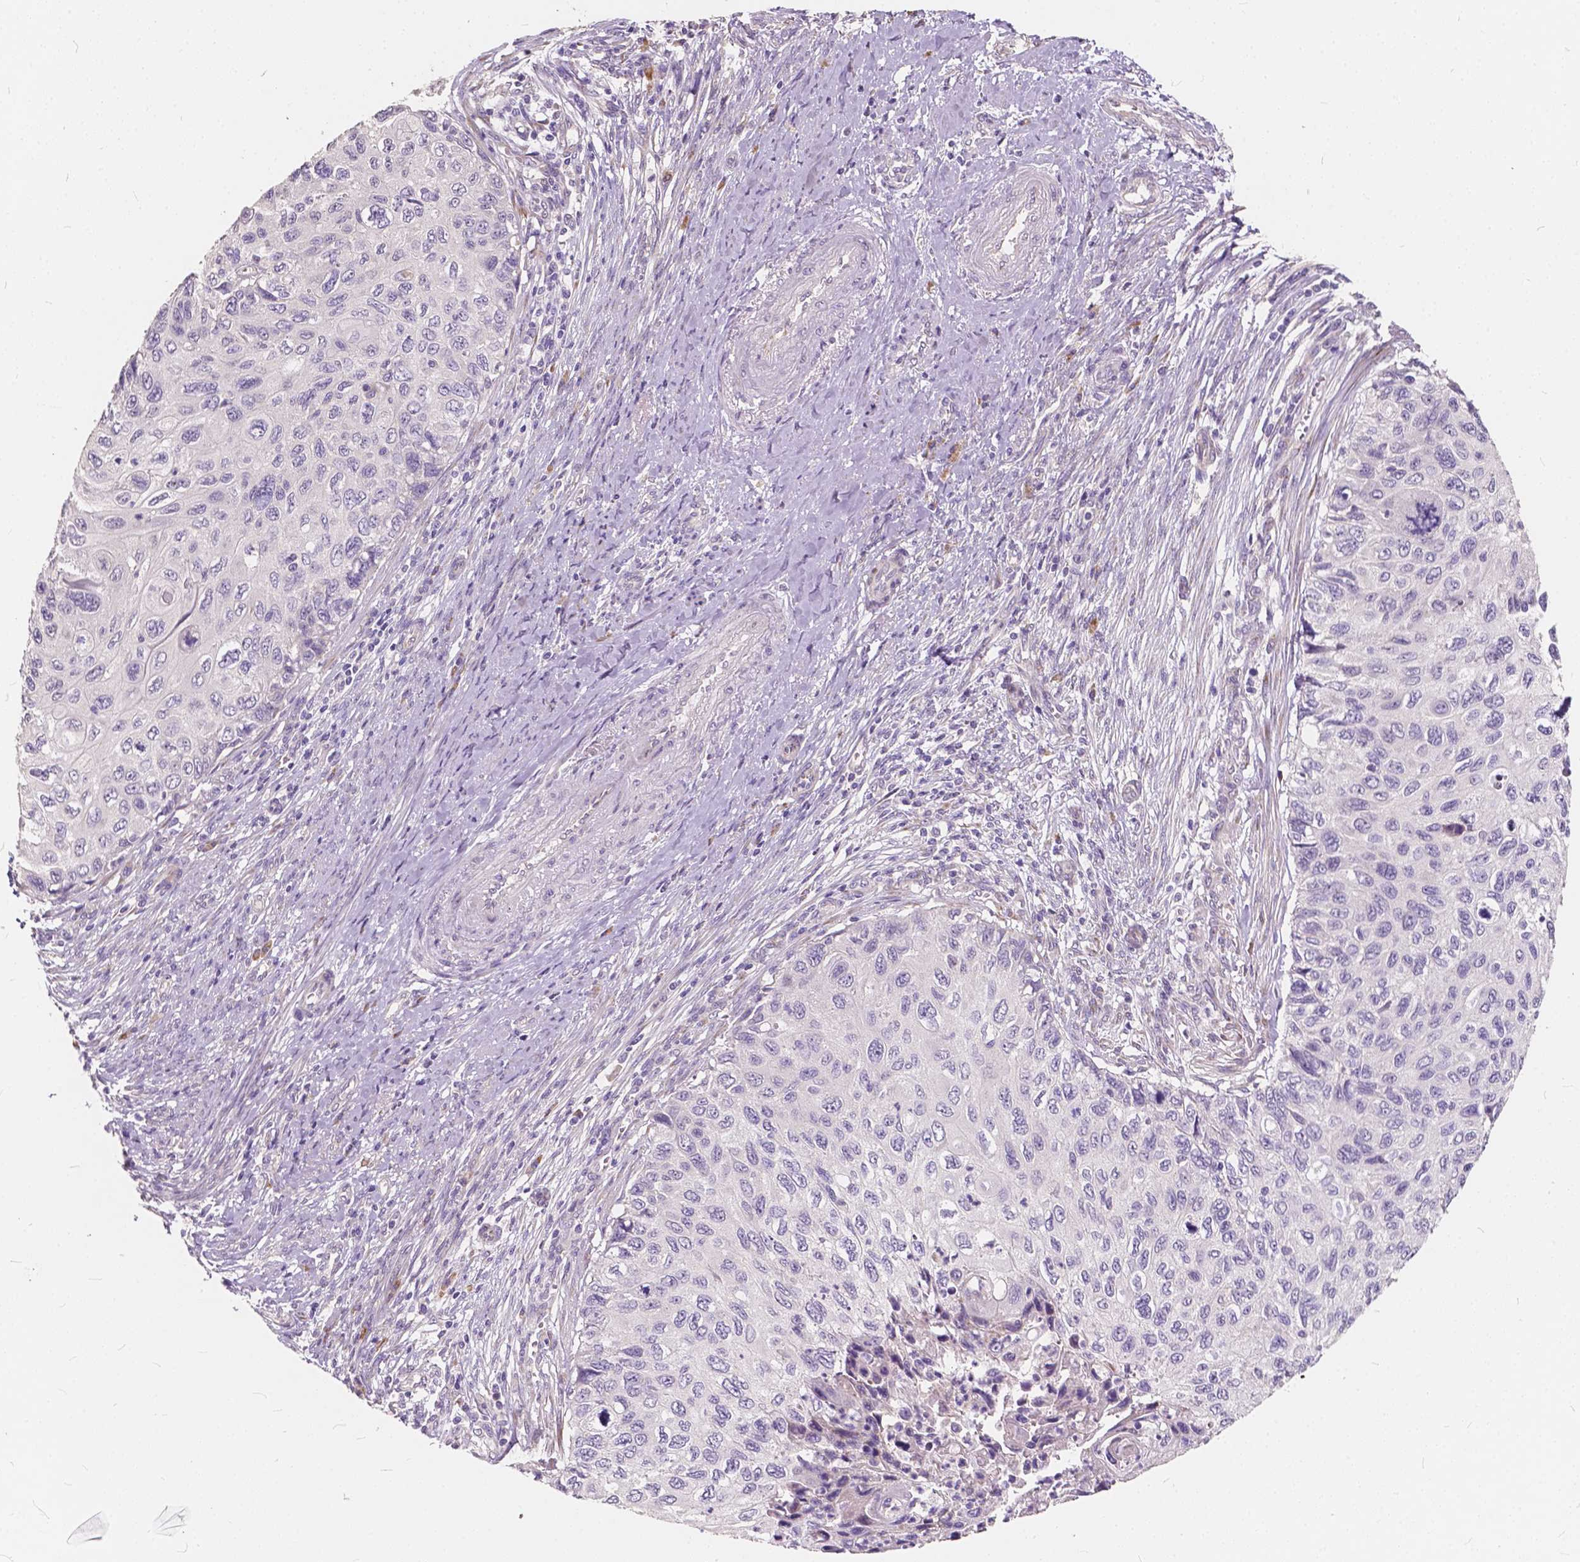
{"staining": {"intensity": "negative", "quantity": "none", "location": "none"}, "tissue": "cervical cancer", "cell_type": "Tumor cells", "image_type": "cancer", "snomed": [{"axis": "morphology", "description": "Squamous cell carcinoma, NOS"}, {"axis": "topography", "description": "Cervix"}], "caption": "IHC image of squamous cell carcinoma (cervical) stained for a protein (brown), which displays no expression in tumor cells.", "gene": "SLC7A8", "patient": {"sex": "female", "age": 70}}